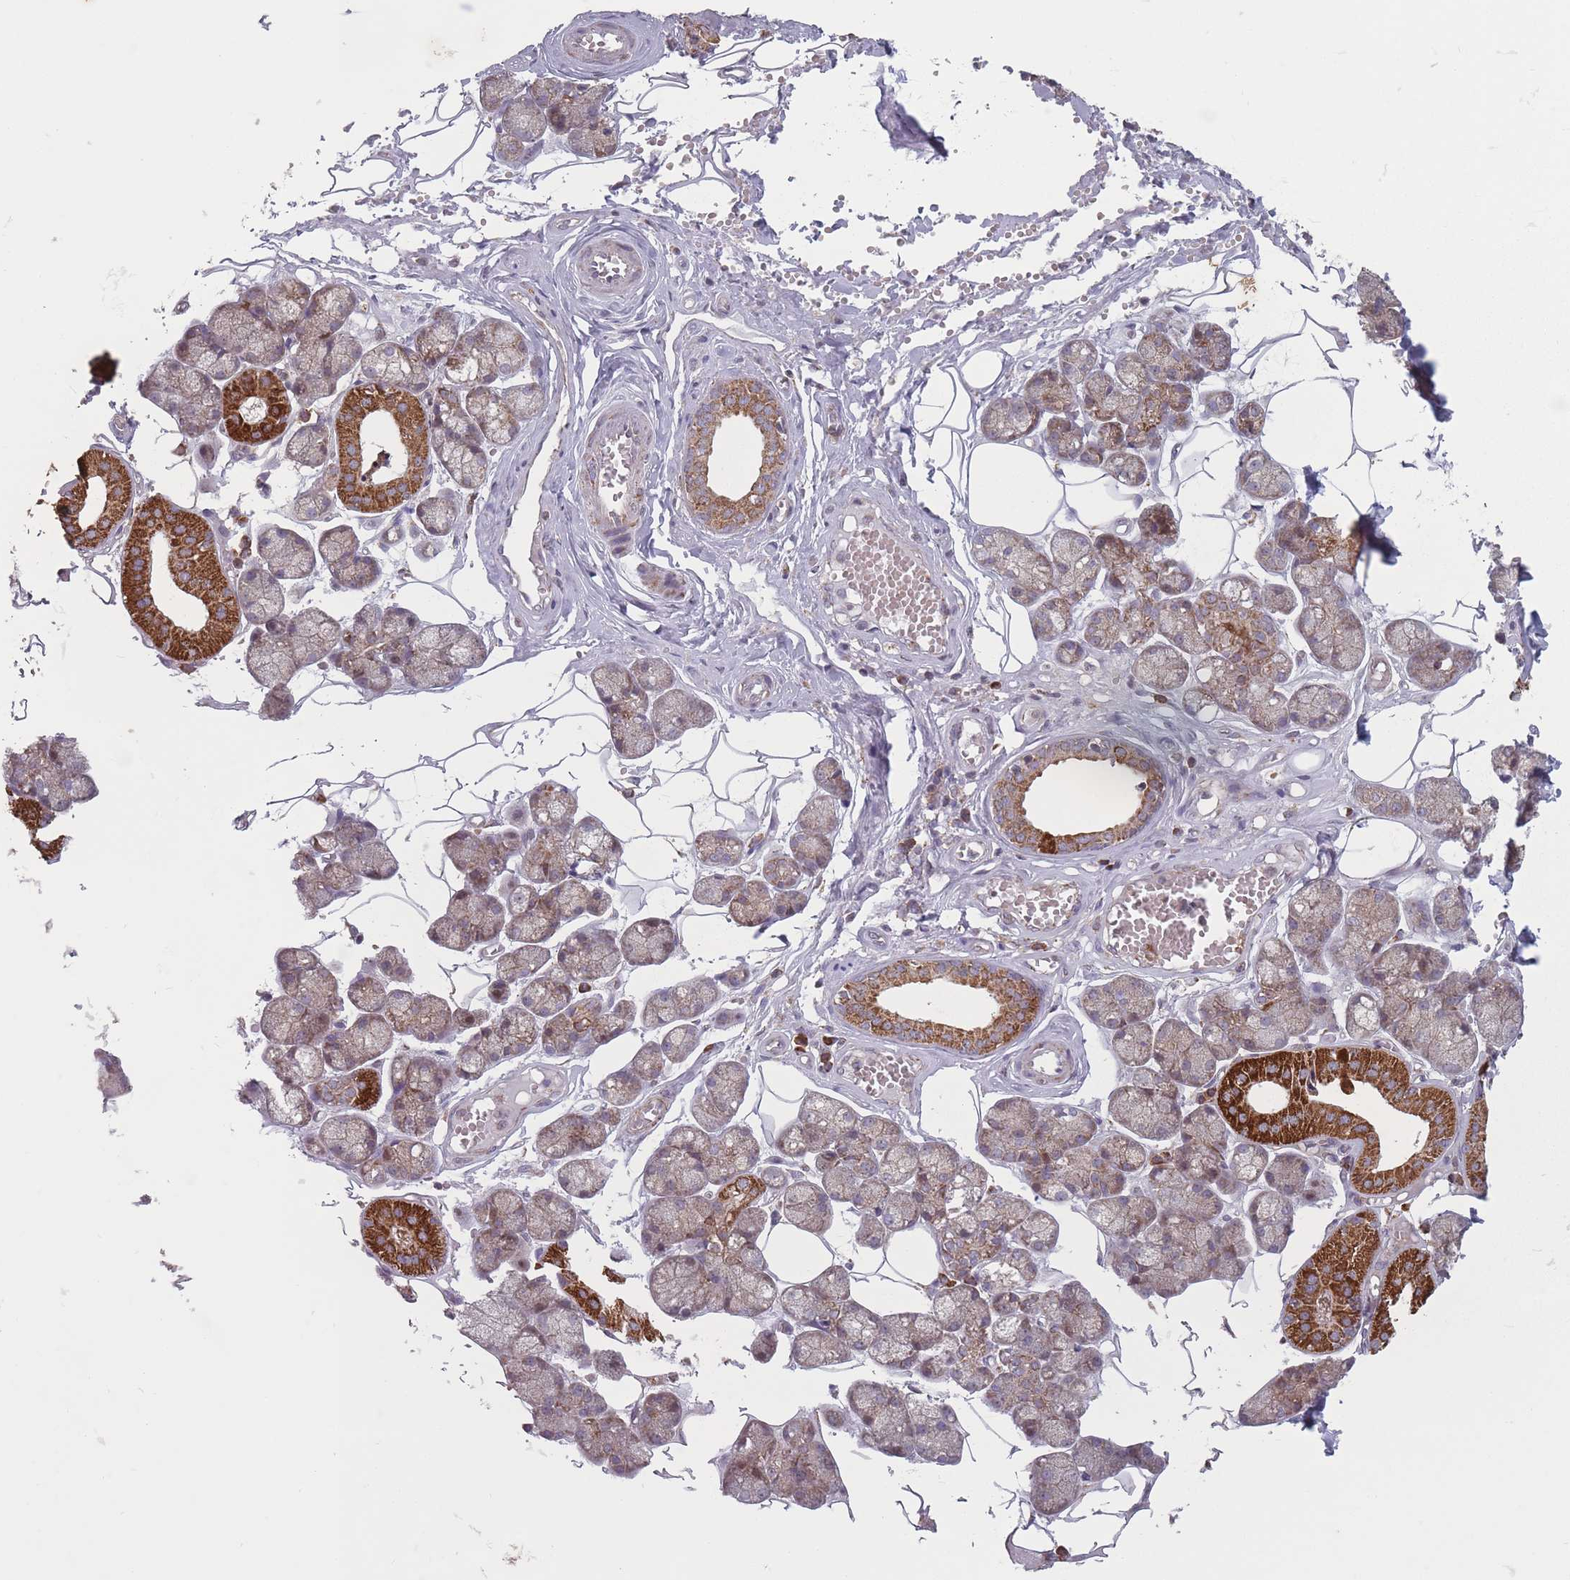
{"staining": {"intensity": "strong", "quantity": "<25%", "location": "cytoplasmic/membranous"}, "tissue": "salivary gland", "cell_type": "Glandular cells", "image_type": "normal", "snomed": [{"axis": "morphology", "description": "Normal tissue, NOS"}, {"axis": "topography", "description": "Salivary gland"}], "caption": "Glandular cells demonstrate strong cytoplasmic/membranous positivity in about <25% of cells in unremarkable salivary gland. The staining is performed using DAB (3,3'-diaminobenzidine) brown chromogen to label protein expression. The nuclei are counter-stained blue using hematoxylin.", "gene": "OR10Q1", "patient": {"sex": "male", "age": 62}}